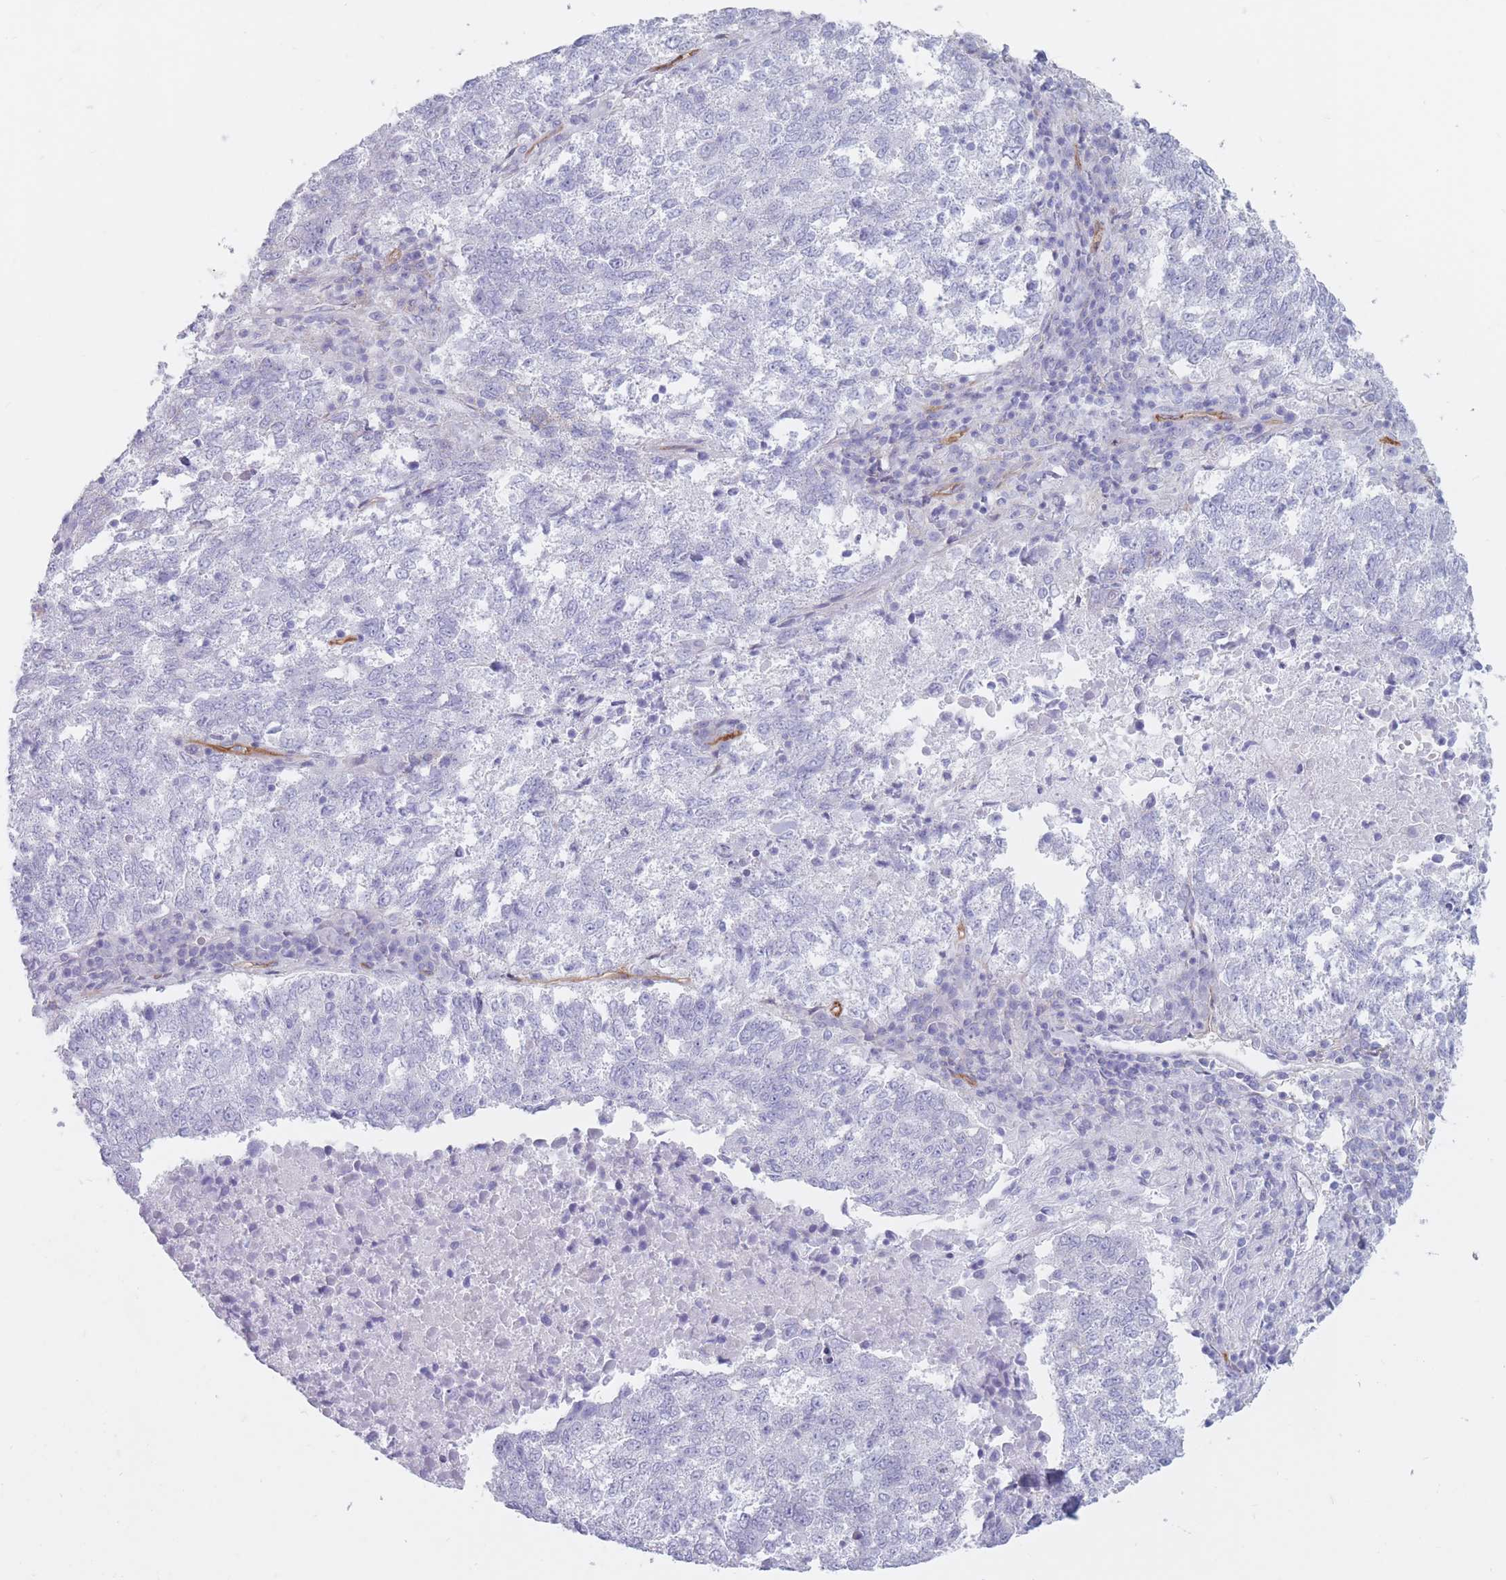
{"staining": {"intensity": "negative", "quantity": "none", "location": "none"}, "tissue": "lung cancer", "cell_type": "Tumor cells", "image_type": "cancer", "snomed": [{"axis": "morphology", "description": "Squamous cell carcinoma, NOS"}, {"axis": "topography", "description": "Lung"}], "caption": "This is a micrograph of IHC staining of lung cancer, which shows no positivity in tumor cells.", "gene": "PLPP1", "patient": {"sex": "male", "age": 73}}